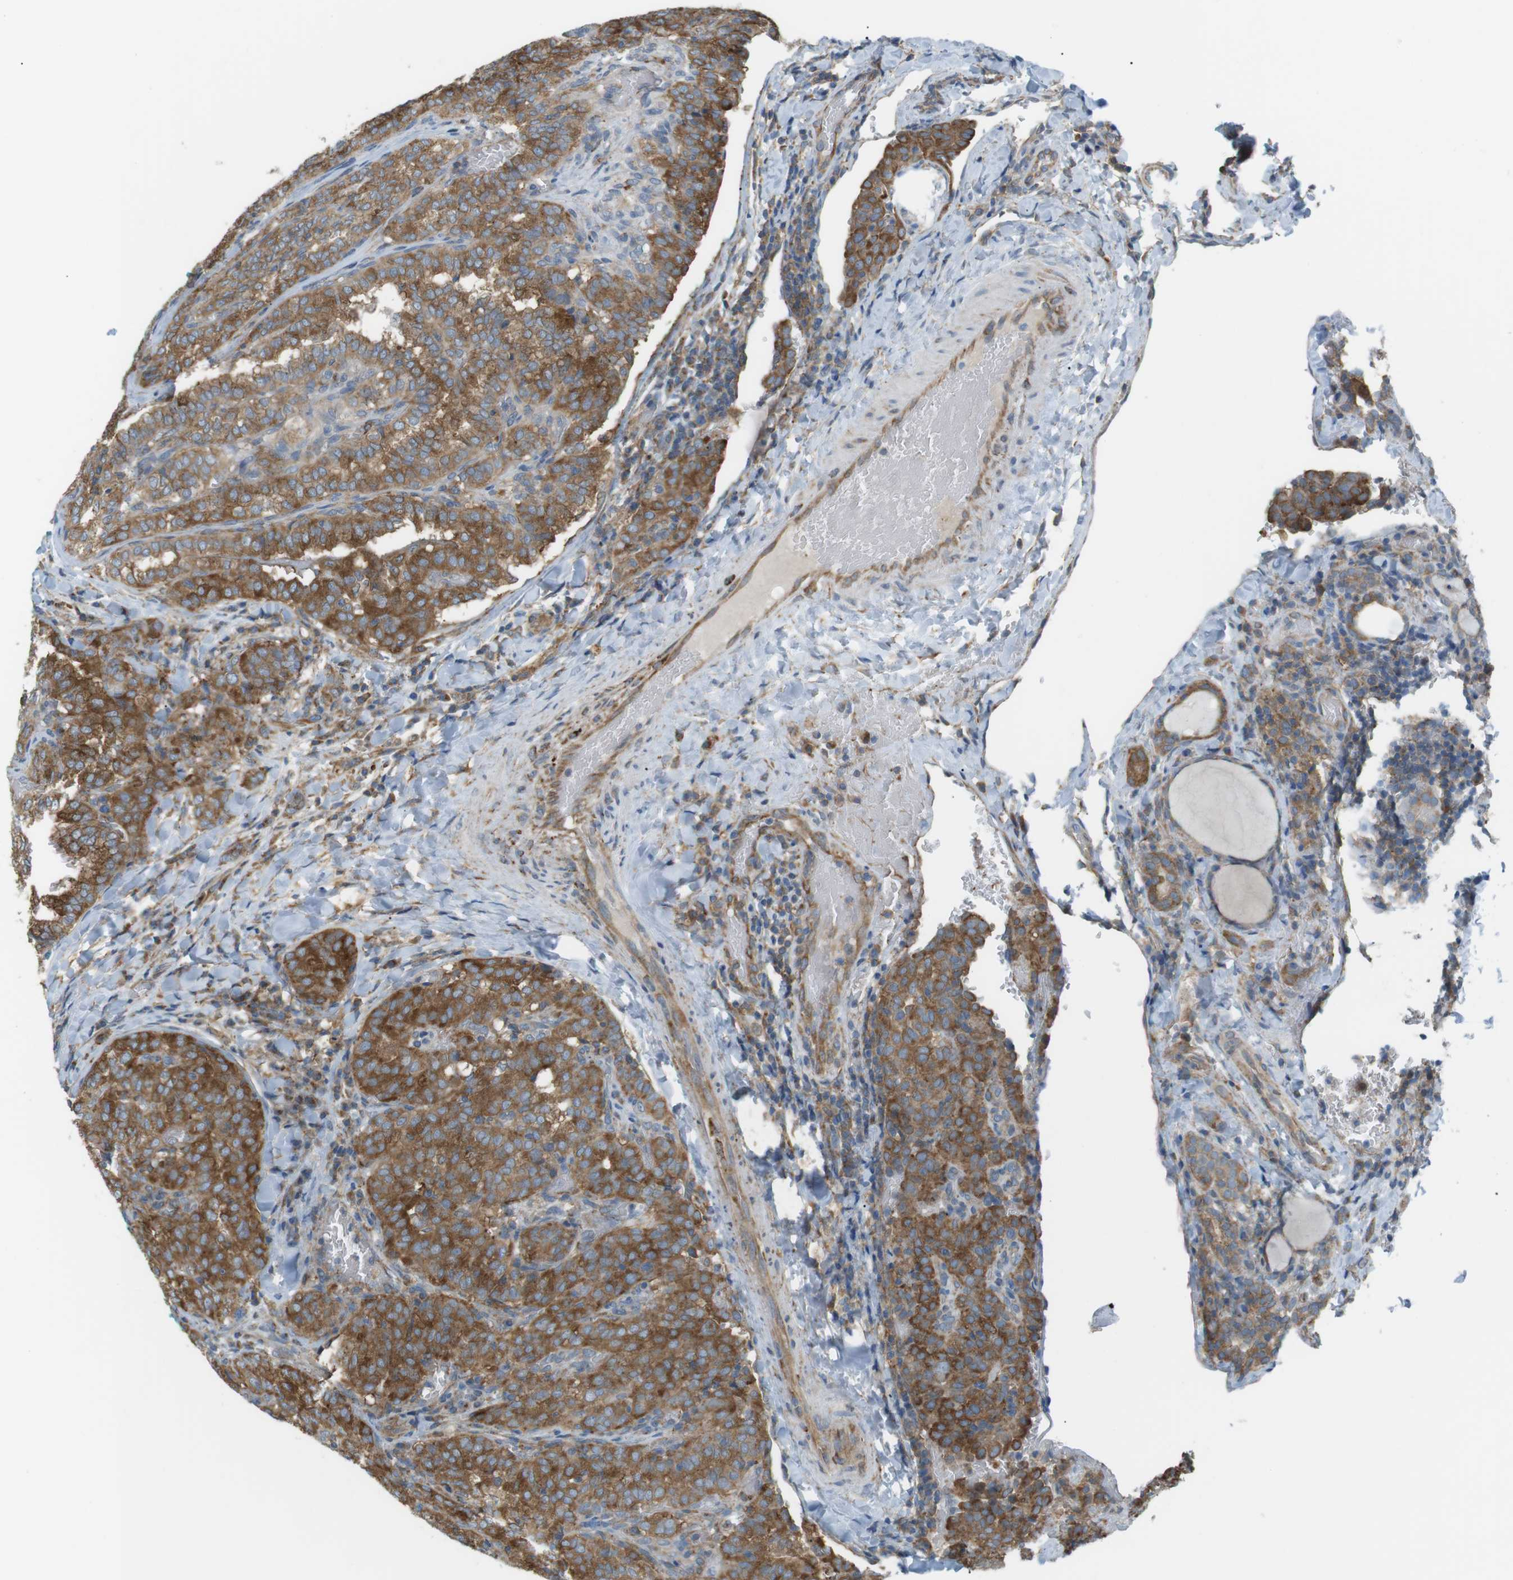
{"staining": {"intensity": "moderate", "quantity": ">75%", "location": "cytoplasmic/membranous"}, "tissue": "thyroid cancer", "cell_type": "Tumor cells", "image_type": "cancer", "snomed": [{"axis": "morphology", "description": "Normal tissue, NOS"}, {"axis": "morphology", "description": "Papillary adenocarcinoma, NOS"}, {"axis": "topography", "description": "Thyroid gland"}], "caption": "The immunohistochemical stain labels moderate cytoplasmic/membranous staining in tumor cells of thyroid cancer (papillary adenocarcinoma) tissue. Immunohistochemistry stains the protein in brown and the nuclei are stained blue.", "gene": "PEPD", "patient": {"sex": "female", "age": 30}}